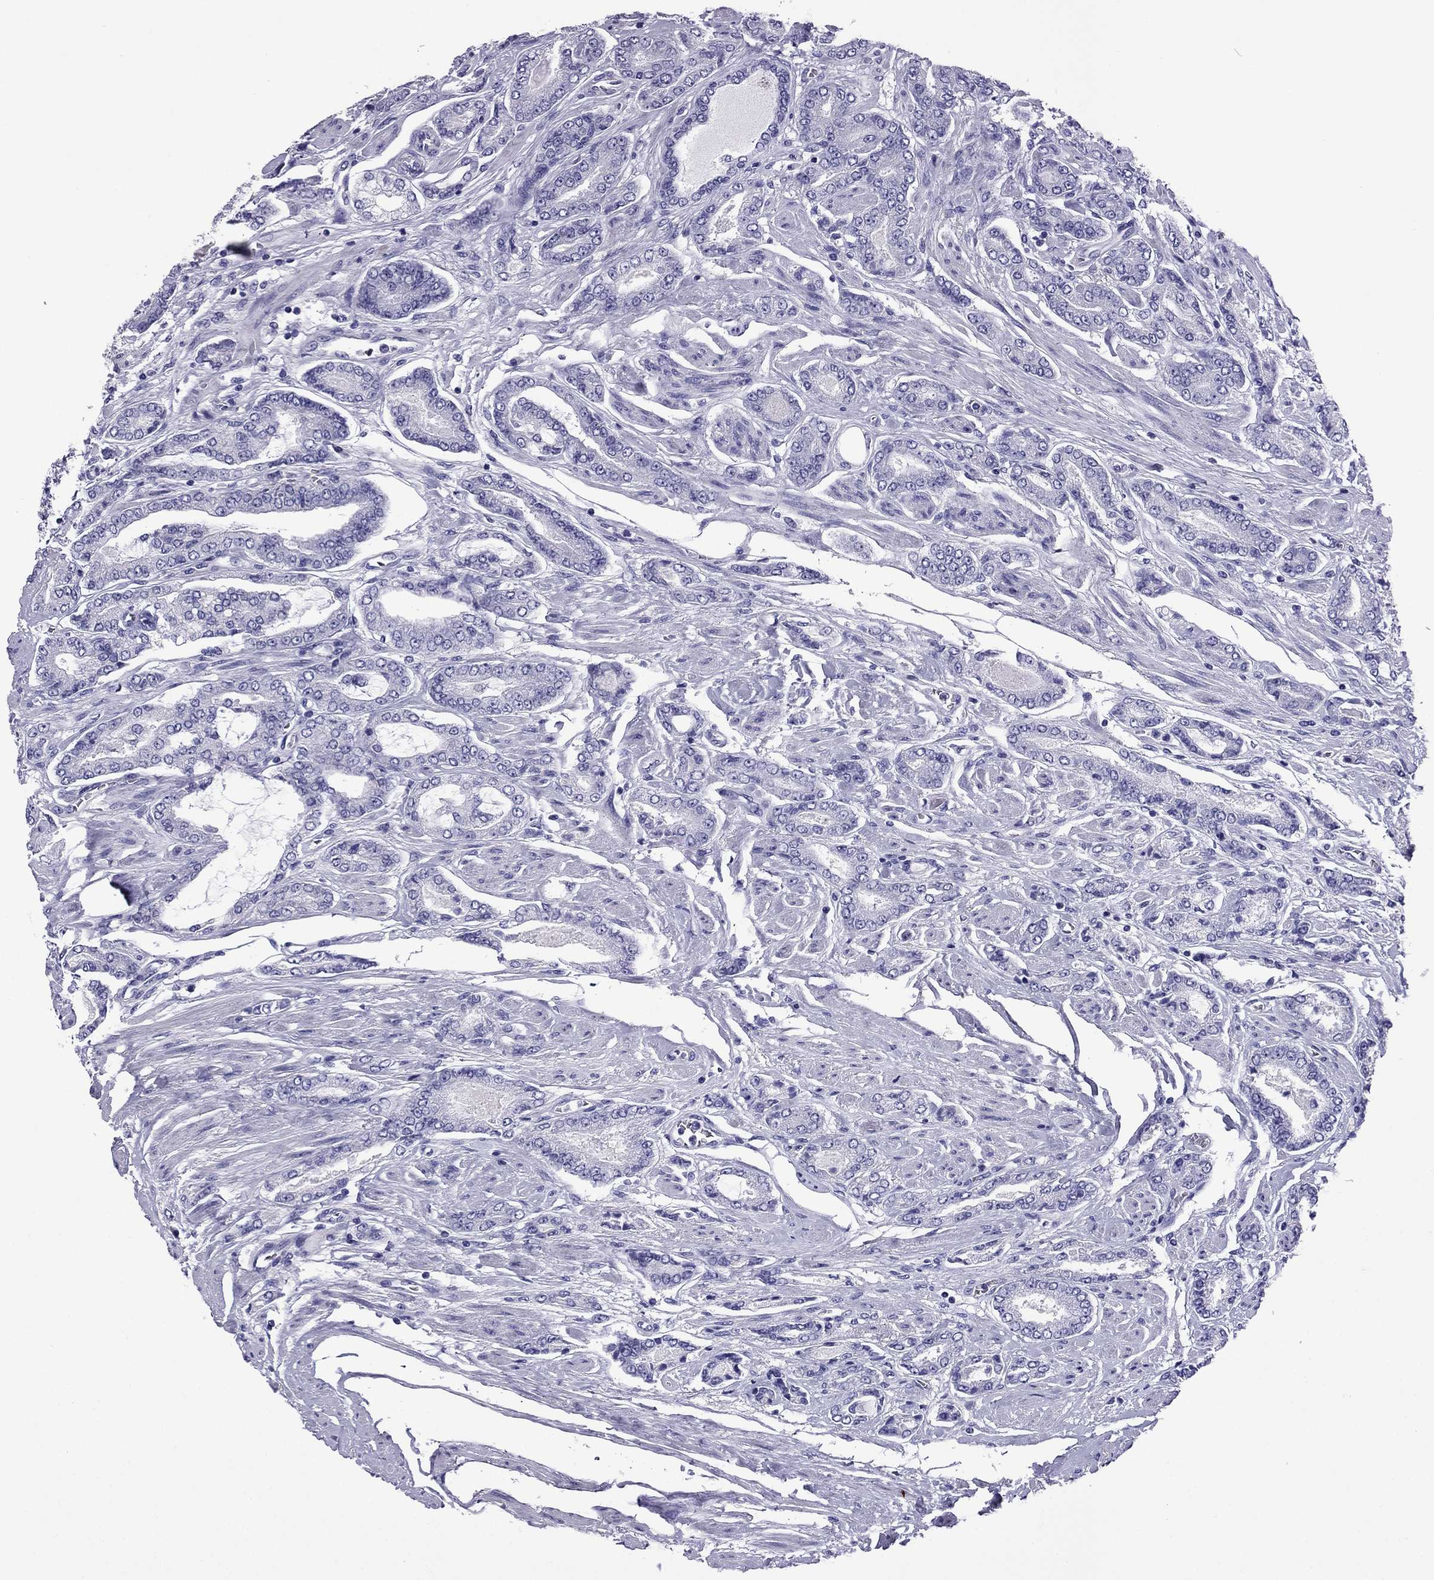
{"staining": {"intensity": "negative", "quantity": "none", "location": "none"}, "tissue": "prostate cancer", "cell_type": "Tumor cells", "image_type": "cancer", "snomed": [{"axis": "morphology", "description": "Adenocarcinoma, NOS"}, {"axis": "topography", "description": "Prostate"}], "caption": "Prostate adenocarcinoma was stained to show a protein in brown. There is no significant expression in tumor cells.", "gene": "MYL11", "patient": {"sex": "male", "age": 64}}